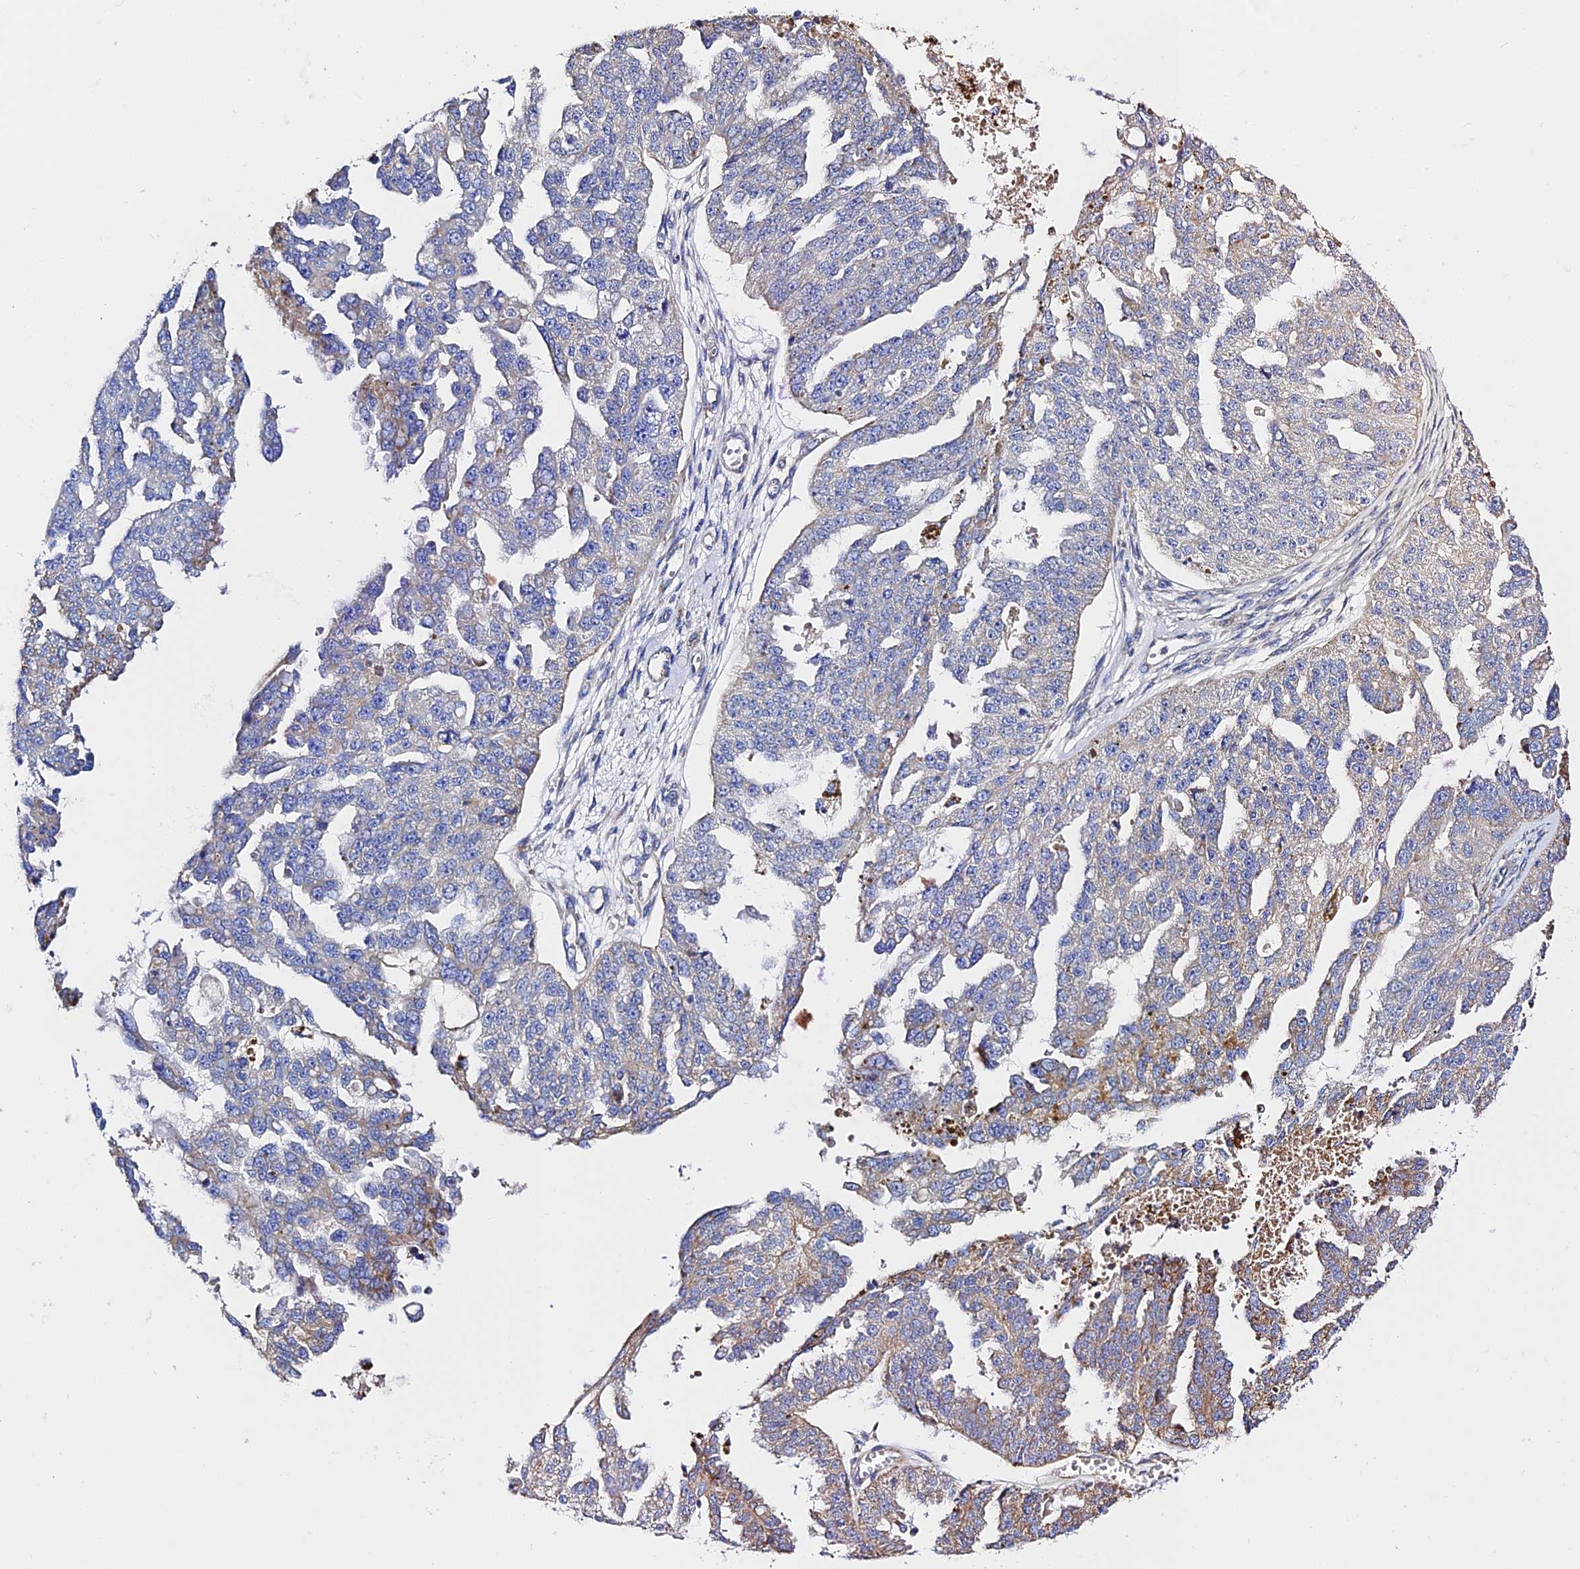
{"staining": {"intensity": "weak", "quantity": "<25%", "location": "cytoplasmic/membranous"}, "tissue": "ovarian cancer", "cell_type": "Tumor cells", "image_type": "cancer", "snomed": [{"axis": "morphology", "description": "Cystadenocarcinoma, serous, NOS"}, {"axis": "topography", "description": "Ovary"}], "caption": "A high-resolution micrograph shows immunohistochemistry staining of ovarian cancer (serous cystadenocarcinoma), which demonstrates no significant expression in tumor cells.", "gene": "VPS13C", "patient": {"sex": "female", "age": 58}}